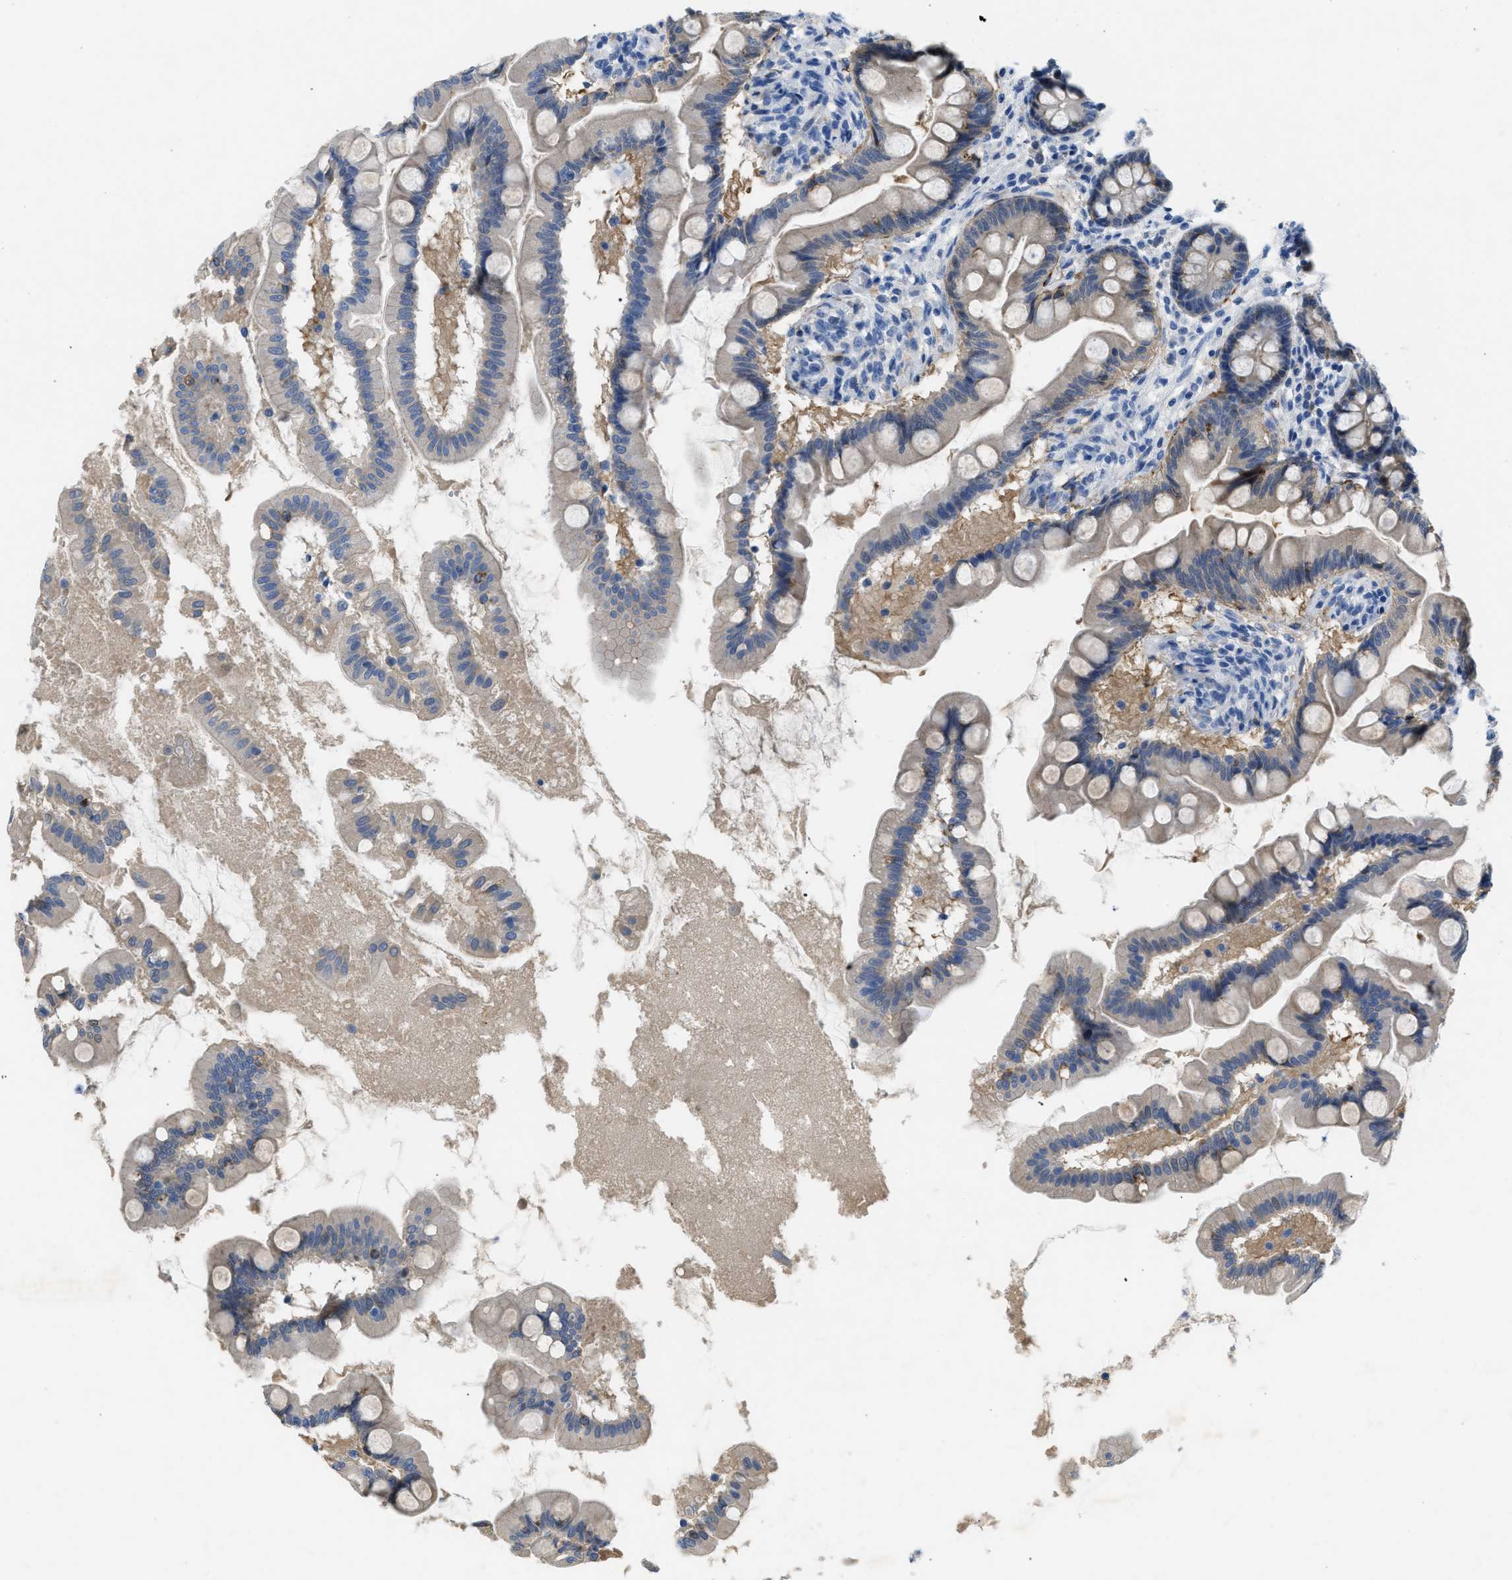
{"staining": {"intensity": "weak", "quantity": "<25%", "location": "cytoplasmic/membranous"}, "tissue": "small intestine", "cell_type": "Glandular cells", "image_type": "normal", "snomed": [{"axis": "morphology", "description": "Normal tissue, NOS"}, {"axis": "topography", "description": "Small intestine"}], "caption": "Protein analysis of benign small intestine shows no significant staining in glandular cells.", "gene": "SPEG", "patient": {"sex": "female", "age": 56}}